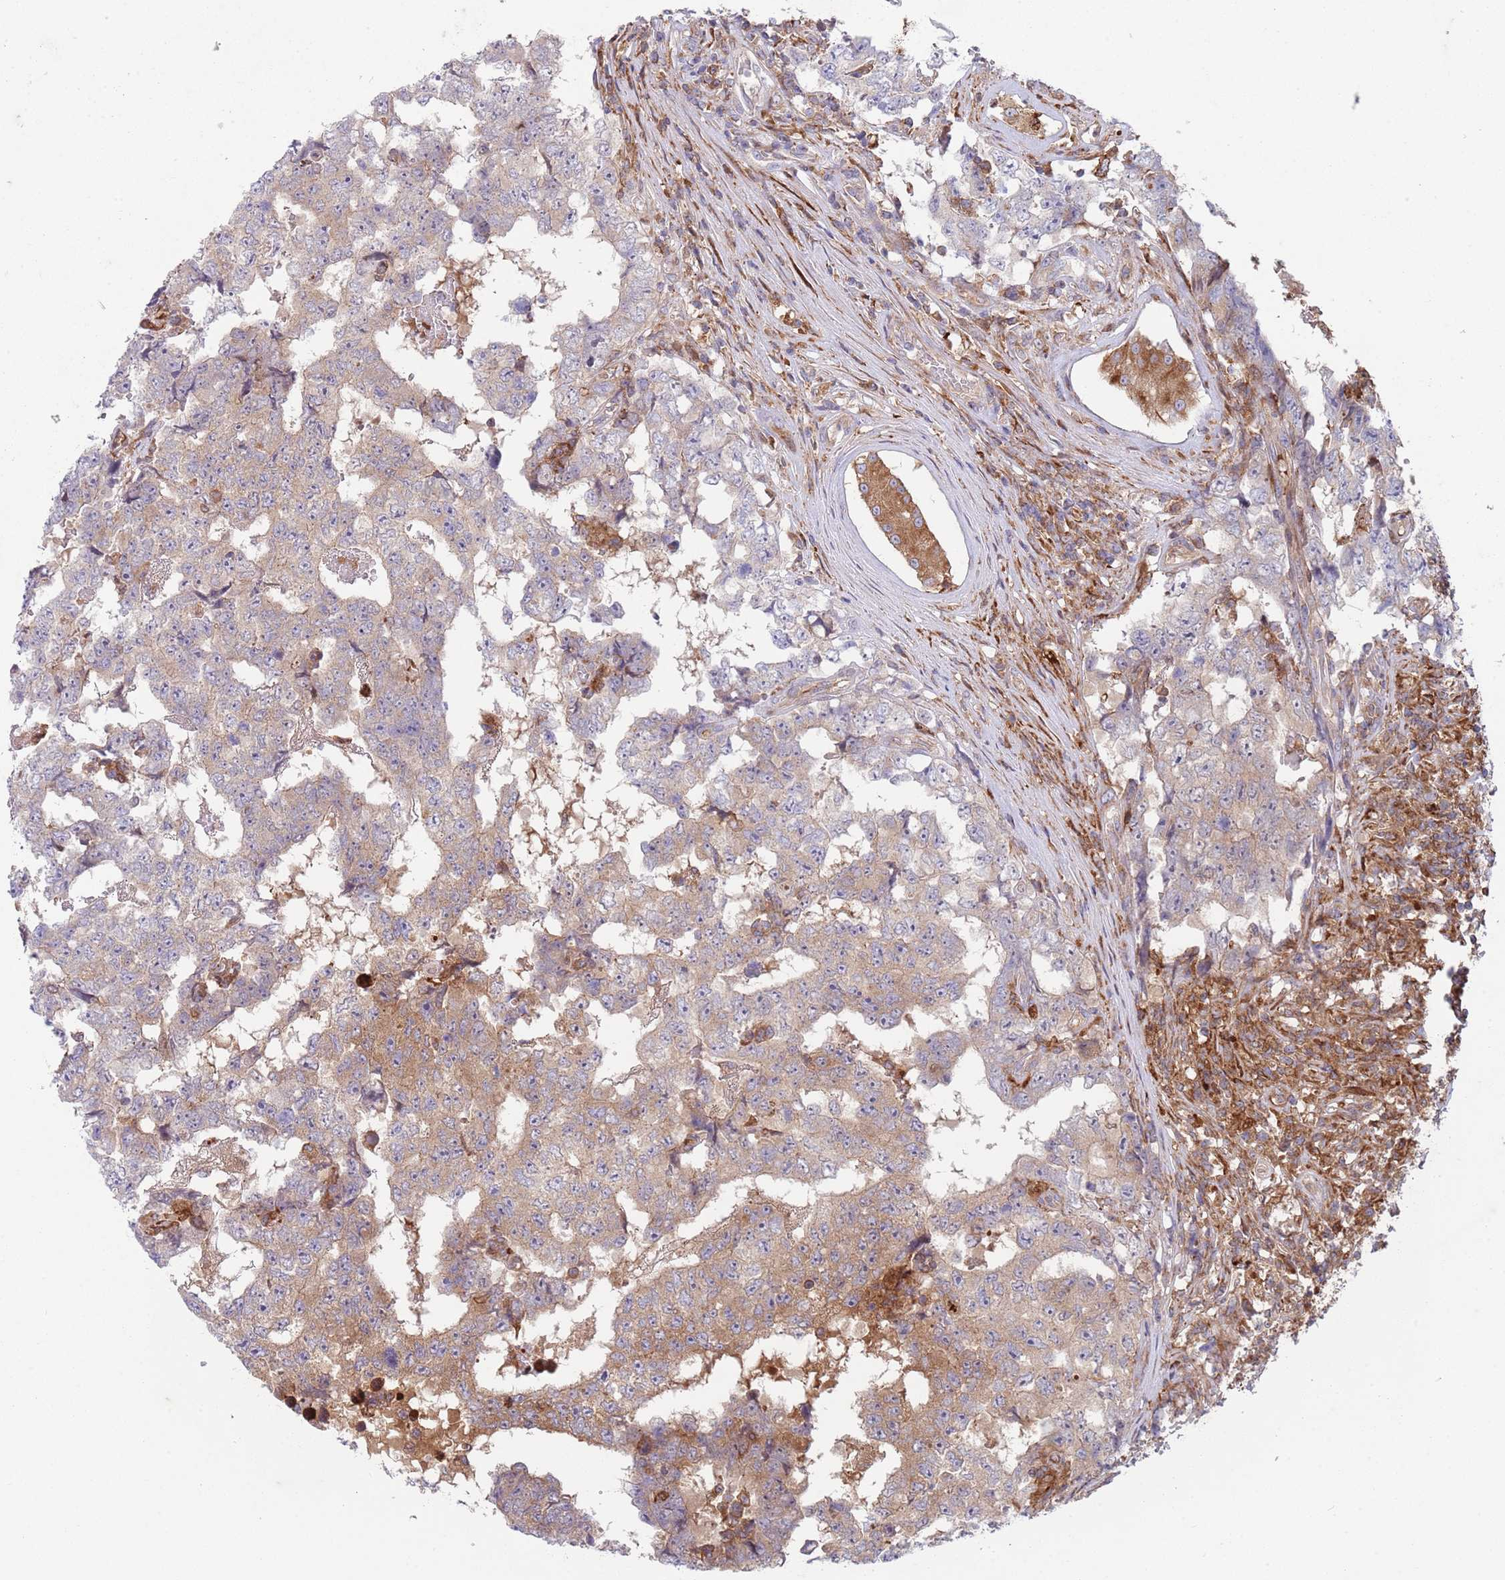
{"staining": {"intensity": "moderate", "quantity": "<25%", "location": "cytoplasmic/membranous"}, "tissue": "testis cancer", "cell_type": "Tumor cells", "image_type": "cancer", "snomed": [{"axis": "morphology", "description": "Carcinoma, Embryonal, NOS"}, {"axis": "topography", "description": "Testis"}], "caption": "Testis cancer (embryonal carcinoma) stained for a protein reveals moderate cytoplasmic/membranous positivity in tumor cells. (brown staining indicates protein expression, while blue staining denotes nuclei).", "gene": "ZMYM5", "patient": {"sex": "male", "age": 25}}